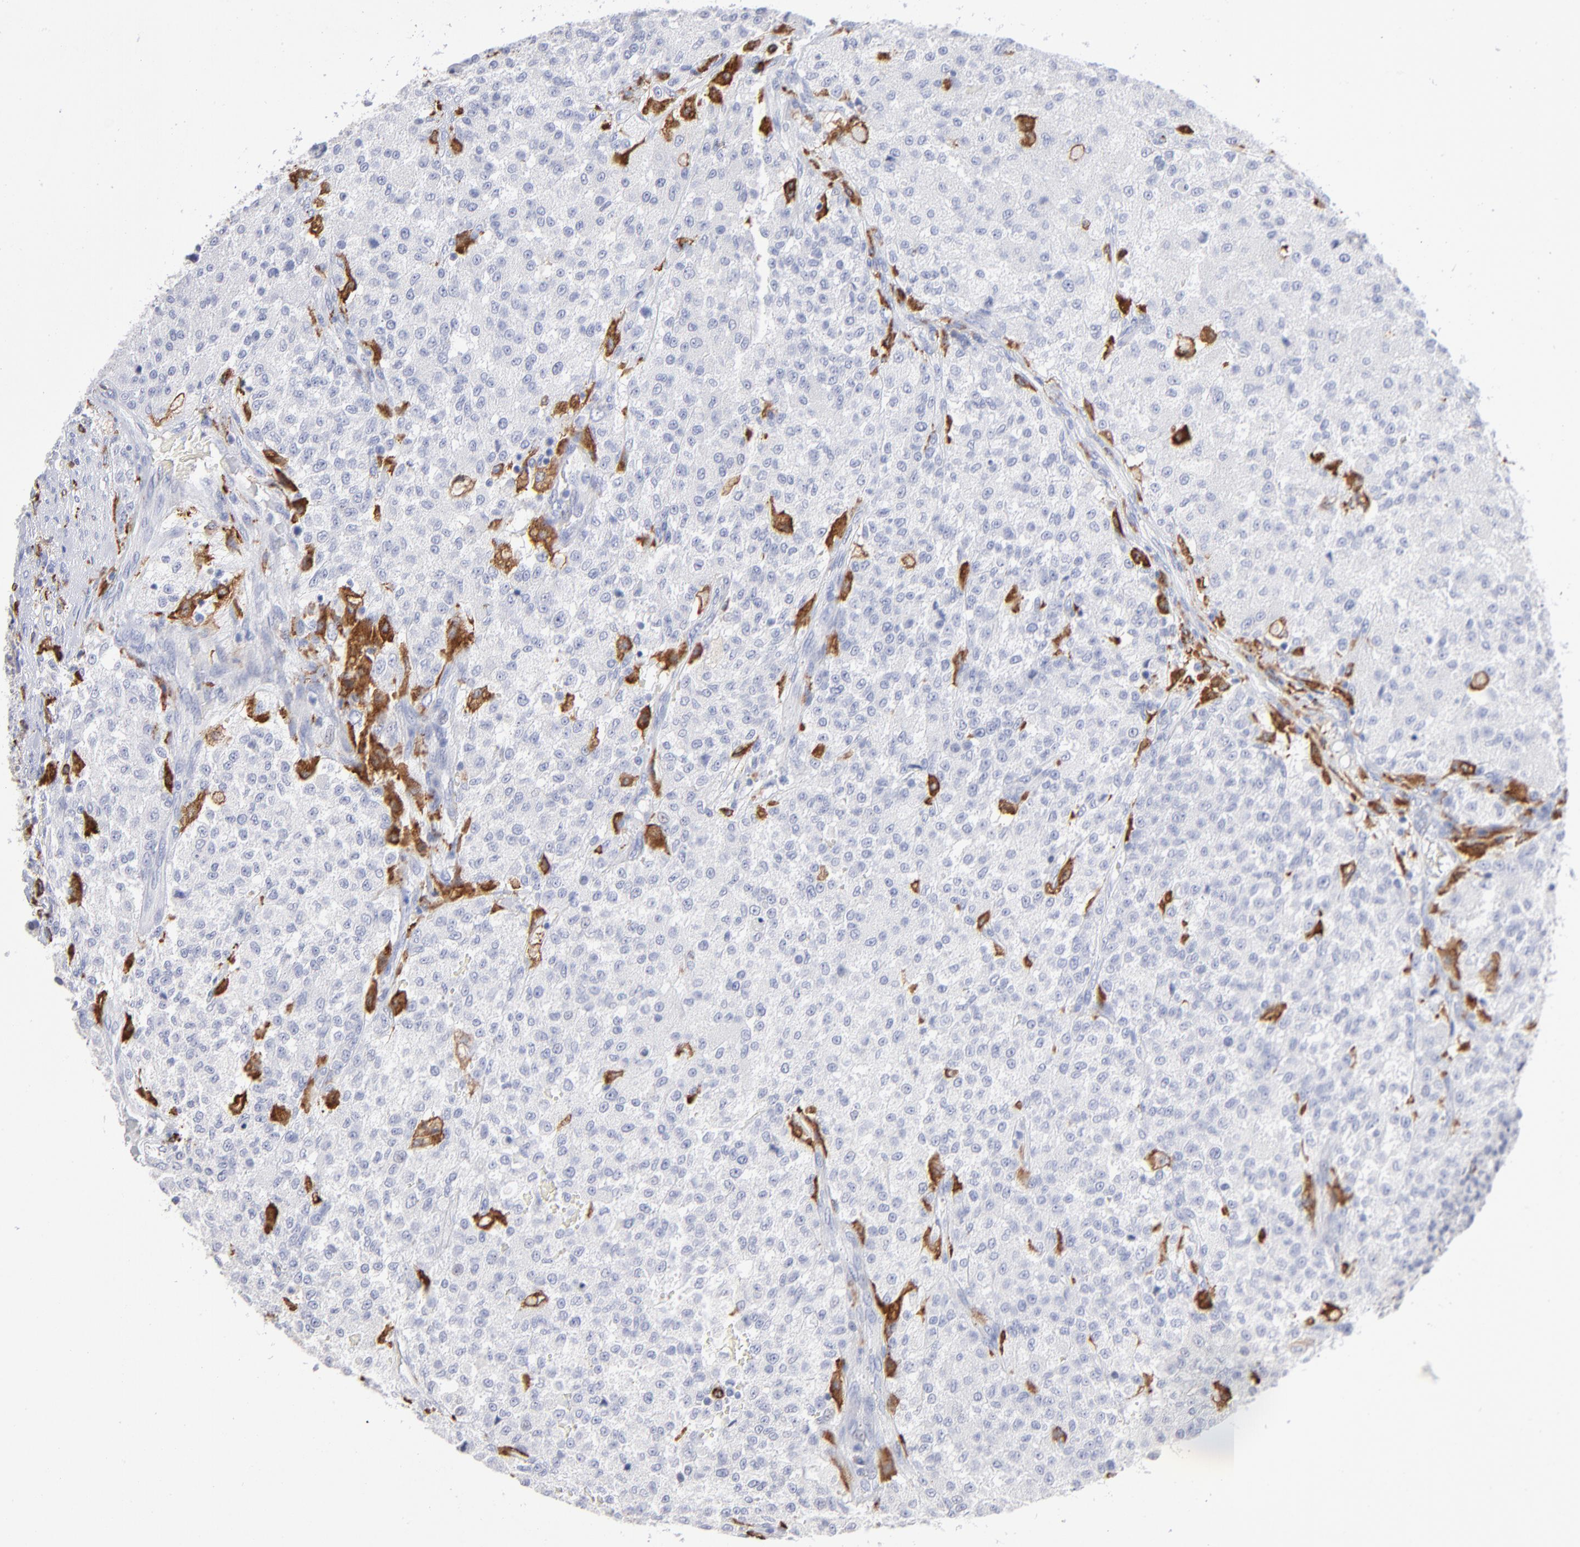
{"staining": {"intensity": "negative", "quantity": "none", "location": "none"}, "tissue": "testis cancer", "cell_type": "Tumor cells", "image_type": "cancer", "snomed": [{"axis": "morphology", "description": "Seminoma, NOS"}, {"axis": "topography", "description": "Testis"}], "caption": "IHC micrograph of human testis seminoma stained for a protein (brown), which demonstrates no positivity in tumor cells. The staining was performed using DAB (3,3'-diaminobenzidine) to visualize the protein expression in brown, while the nuclei were stained in blue with hematoxylin (Magnification: 20x).", "gene": "CD180", "patient": {"sex": "male", "age": 59}}